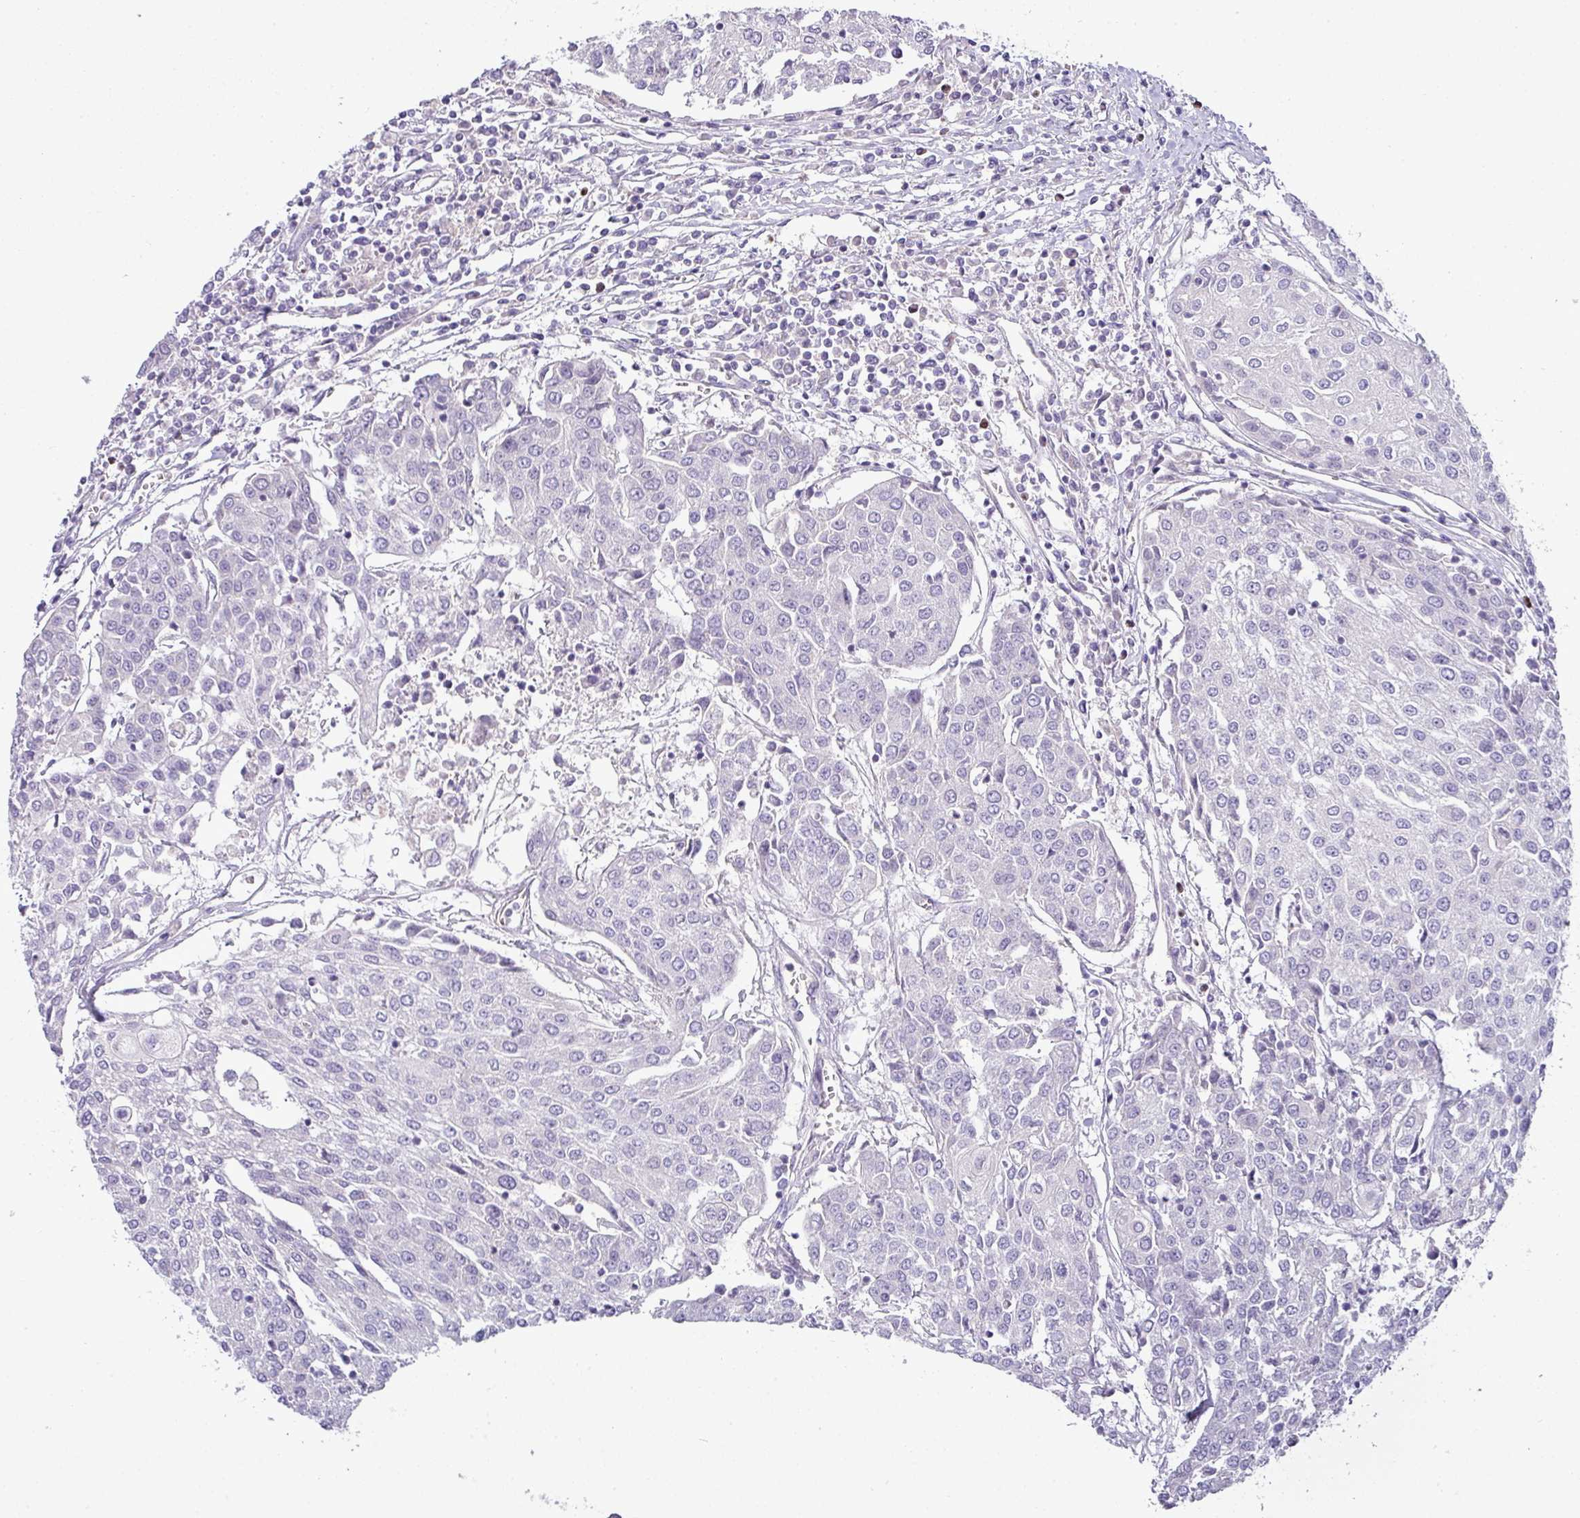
{"staining": {"intensity": "negative", "quantity": "none", "location": "none"}, "tissue": "urothelial cancer", "cell_type": "Tumor cells", "image_type": "cancer", "snomed": [{"axis": "morphology", "description": "Urothelial carcinoma, High grade"}, {"axis": "topography", "description": "Urinary bladder"}], "caption": "This is an IHC micrograph of urothelial cancer. There is no staining in tumor cells.", "gene": "HBEGF", "patient": {"sex": "female", "age": 85}}